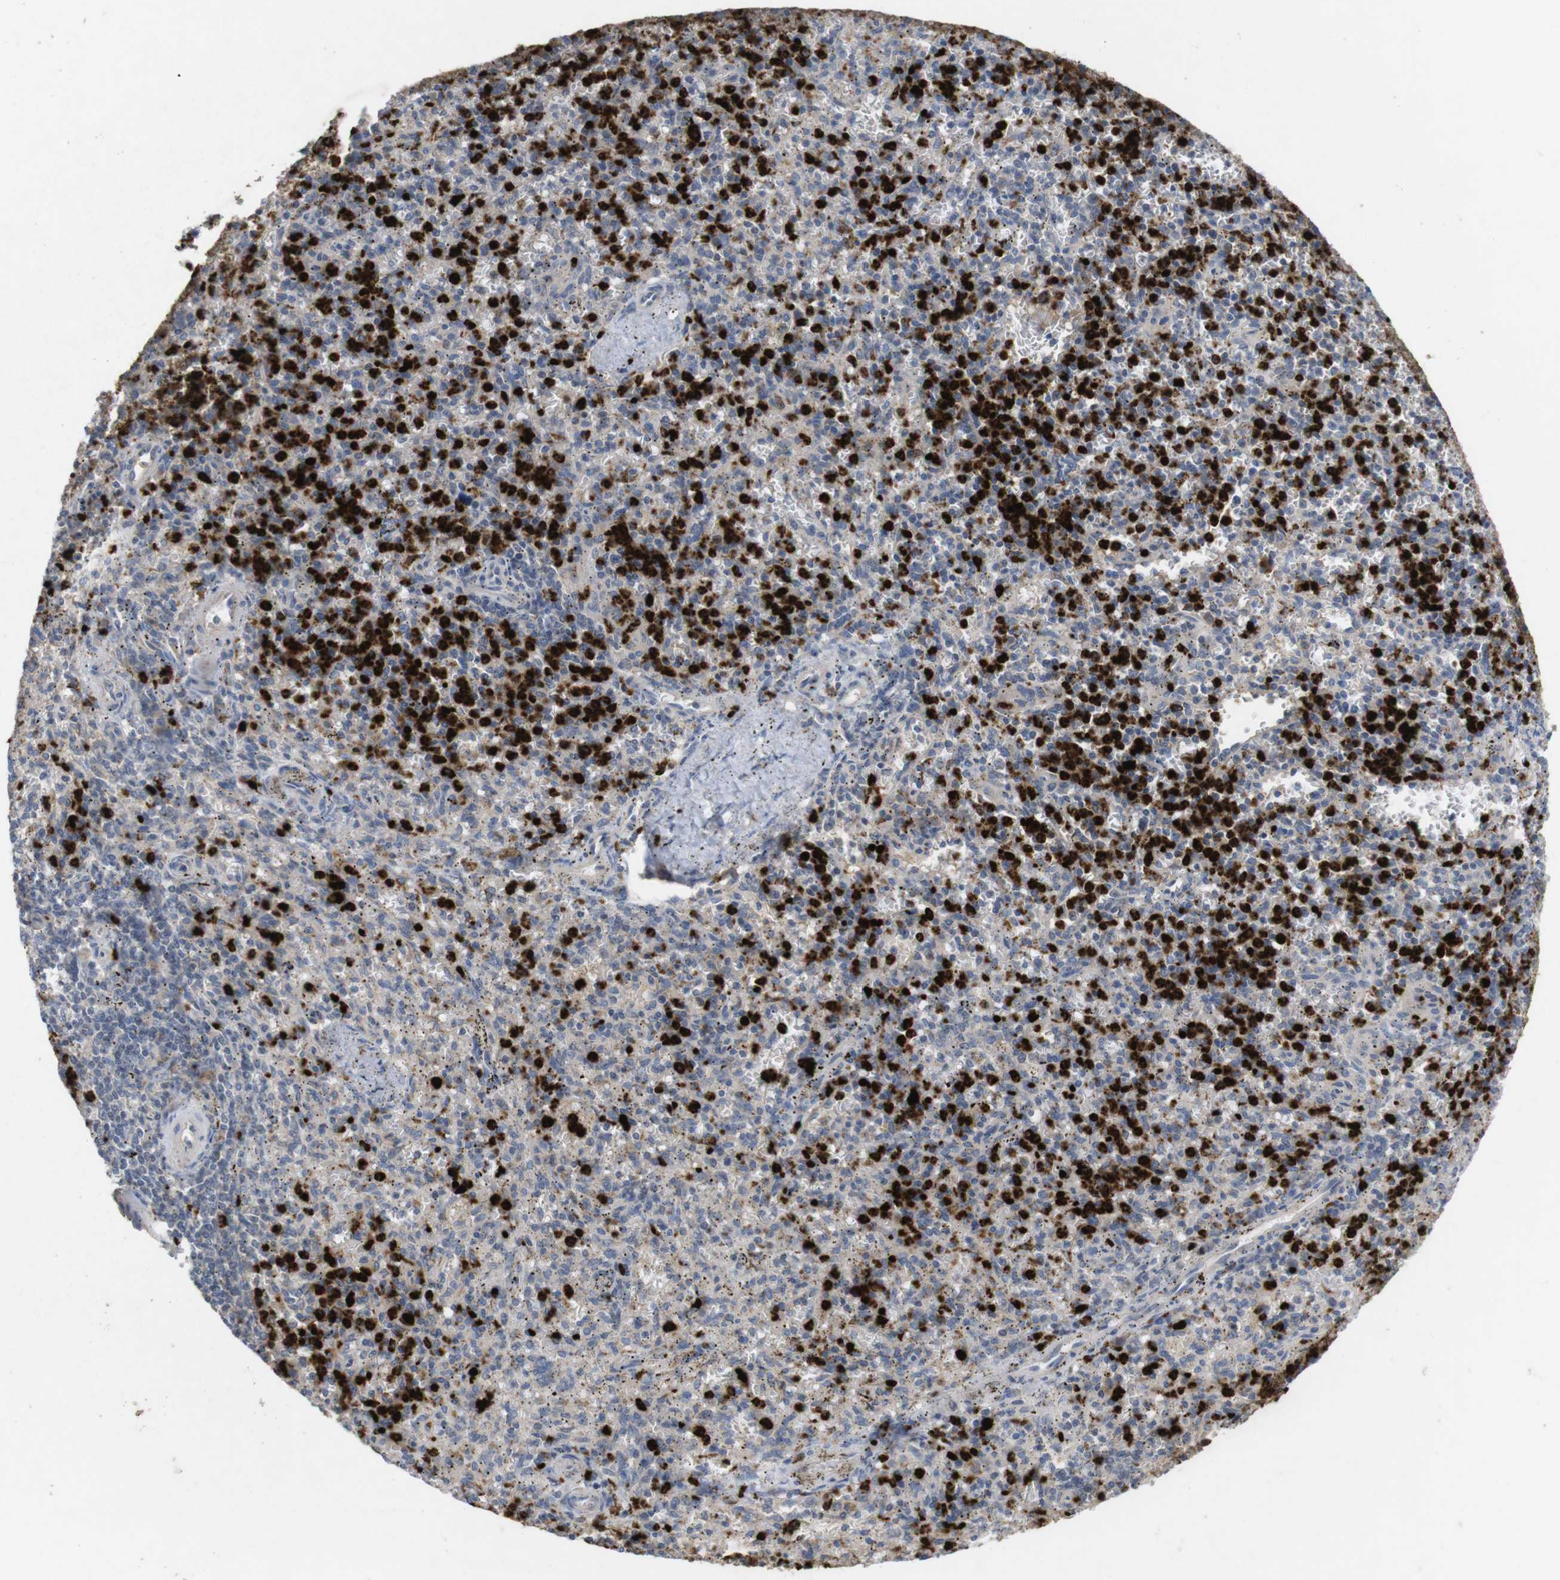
{"staining": {"intensity": "strong", "quantity": ">75%", "location": "cytoplasmic/membranous"}, "tissue": "spleen", "cell_type": "Cells in red pulp", "image_type": "normal", "snomed": [{"axis": "morphology", "description": "Normal tissue, NOS"}, {"axis": "topography", "description": "Spleen"}], "caption": "This micrograph displays IHC staining of benign human spleen, with high strong cytoplasmic/membranous expression in approximately >75% of cells in red pulp.", "gene": "TSPAN14", "patient": {"sex": "male", "age": 72}}